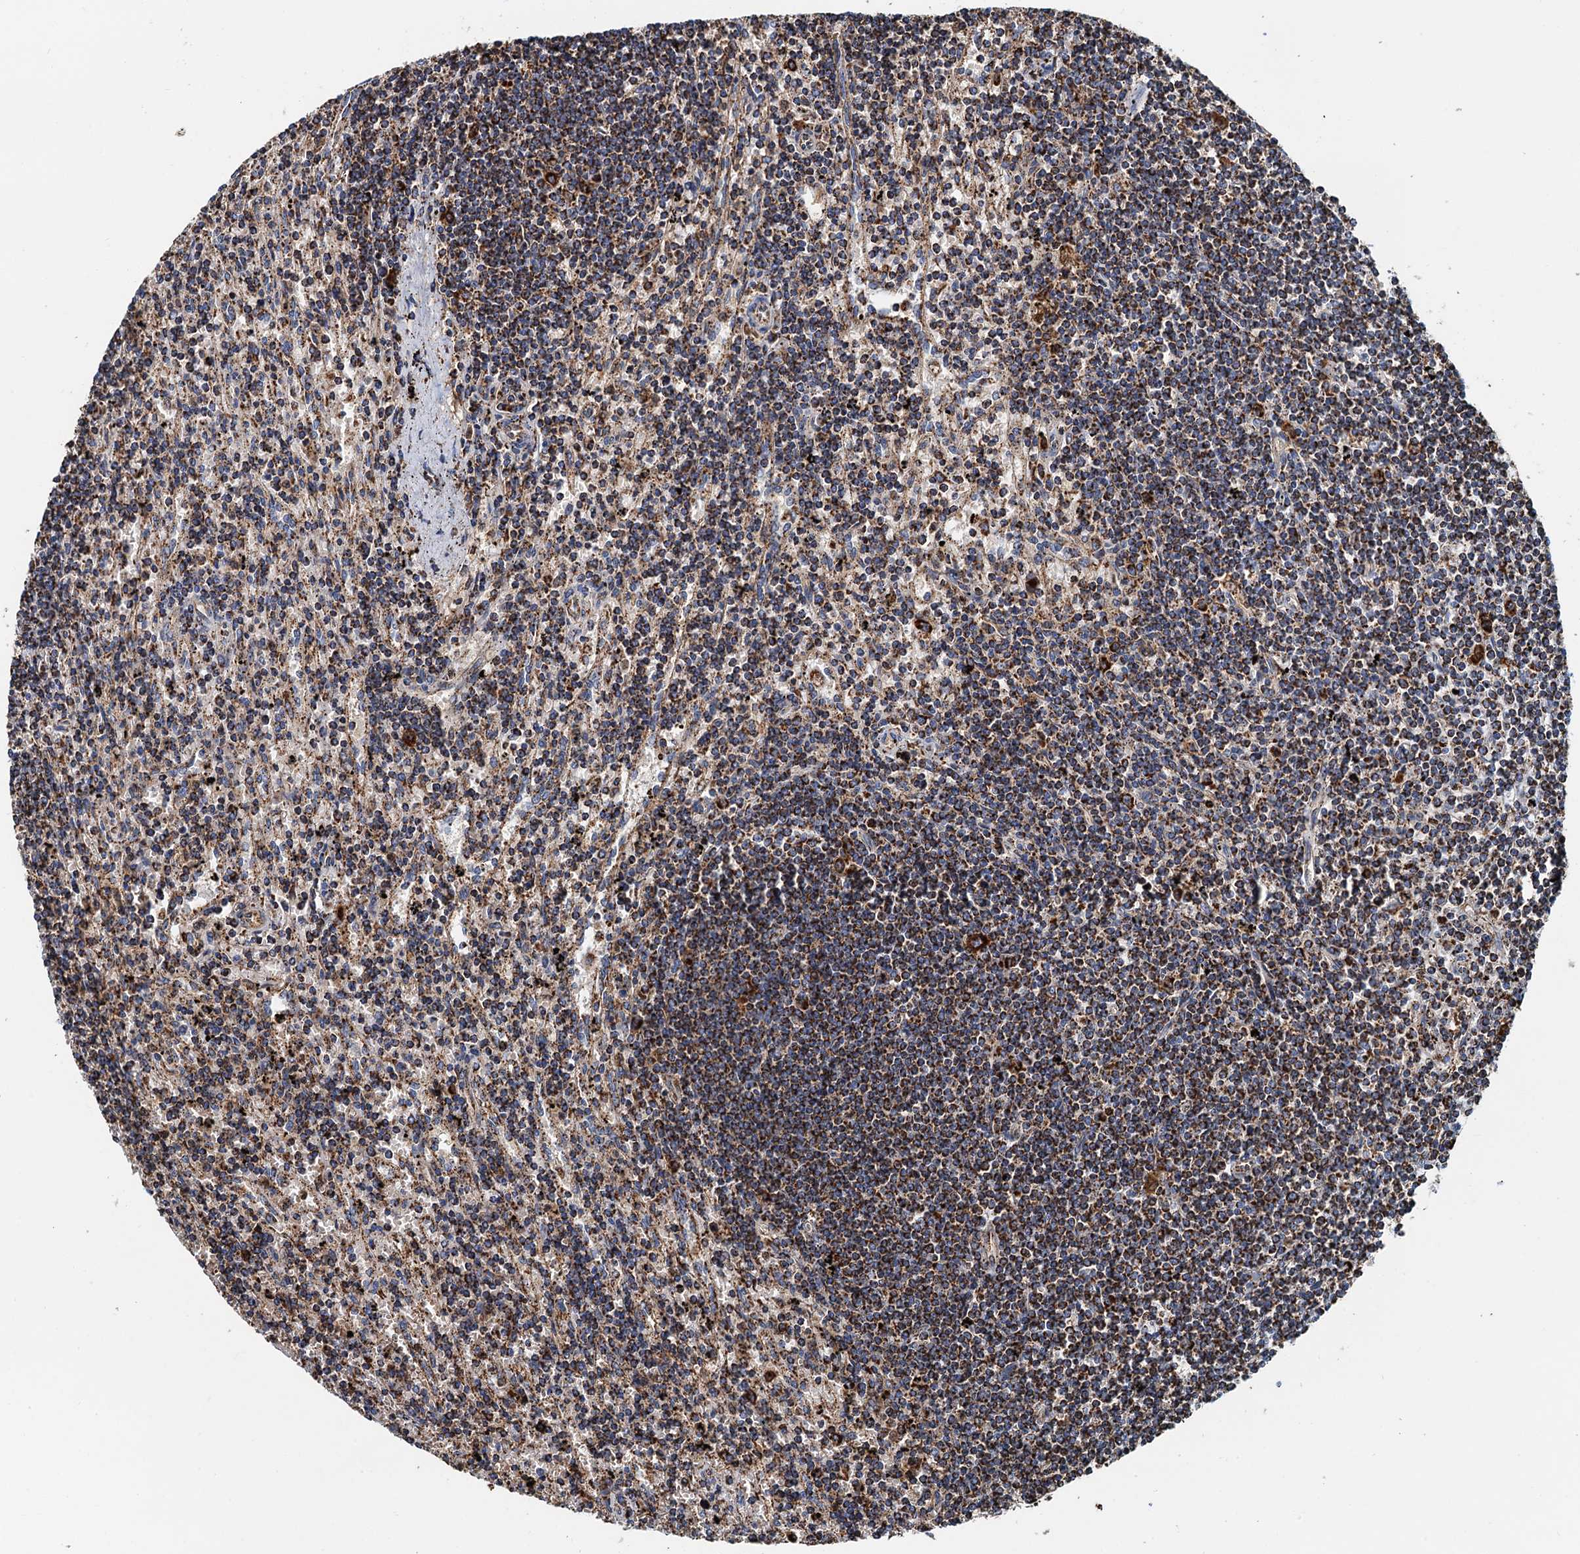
{"staining": {"intensity": "strong", "quantity": ">75%", "location": "cytoplasmic/membranous"}, "tissue": "lymphoma", "cell_type": "Tumor cells", "image_type": "cancer", "snomed": [{"axis": "morphology", "description": "Malignant lymphoma, non-Hodgkin's type, Low grade"}, {"axis": "topography", "description": "Spleen"}], "caption": "DAB immunohistochemical staining of human lymphoma reveals strong cytoplasmic/membranous protein expression in about >75% of tumor cells.", "gene": "AAGAB", "patient": {"sex": "male", "age": 76}}